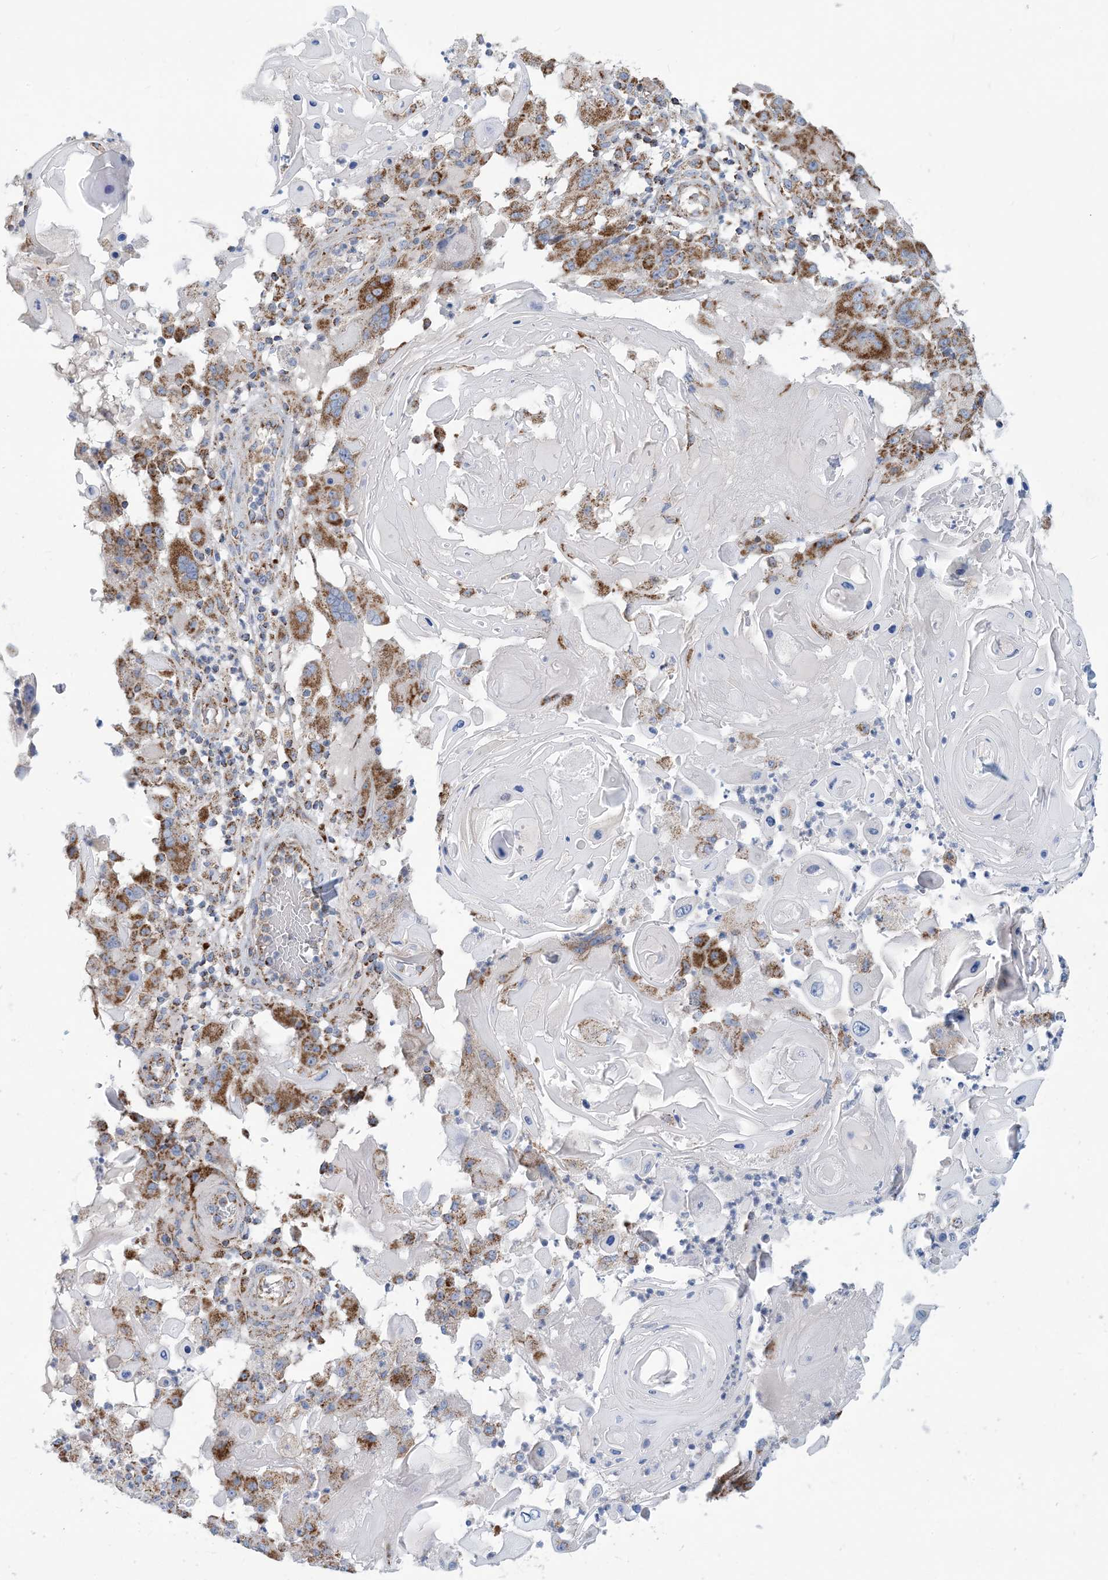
{"staining": {"intensity": "moderate", "quantity": "<25%", "location": "cytoplasmic/membranous"}, "tissue": "skin cancer", "cell_type": "Tumor cells", "image_type": "cancer", "snomed": [{"axis": "morphology", "description": "Squamous cell carcinoma, NOS"}, {"axis": "topography", "description": "Skin"}], "caption": "Tumor cells exhibit low levels of moderate cytoplasmic/membranous positivity in approximately <25% of cells in human skin cancer (squamous cell carcinoma).", "gene": "PHOSPHO2", "patient": {"sex": "female", "age": 44}}